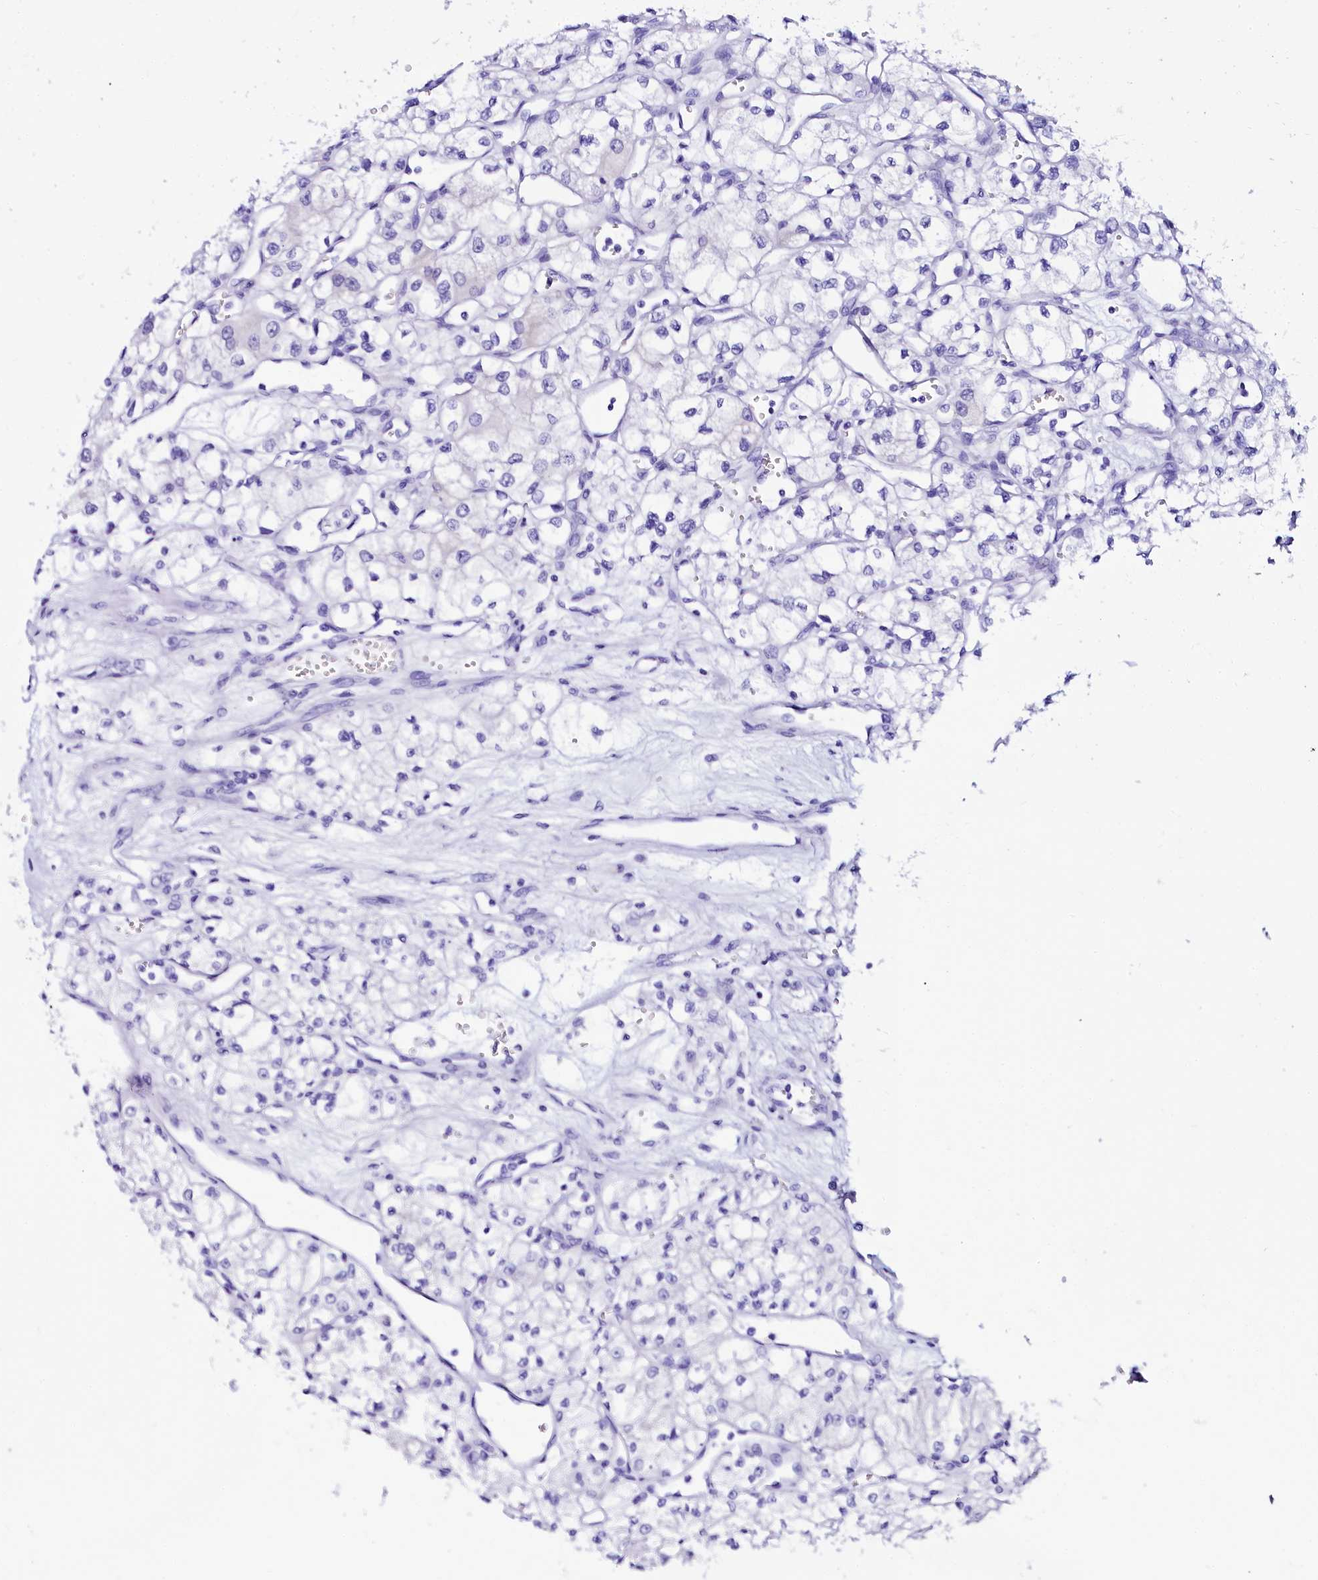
{"staining": {"intensity": "negative", "quantity": "none", "location": "none"}, "tissue": "renal cancer", "cell_type": "Tumor cells", "image_type": "cancer", "snomed": [{"axis": "morphology", "description": "Adenocarcinoma, NOS"}, {"axis": "topography", "description": "Kidney"}], "caption": "Adenocarcinoma (renal) was stained to show a protein in brown. There is no significant positivity in tumor cells.", "gene": "SORD", "patient": {"sex": "male", "age": 59}}